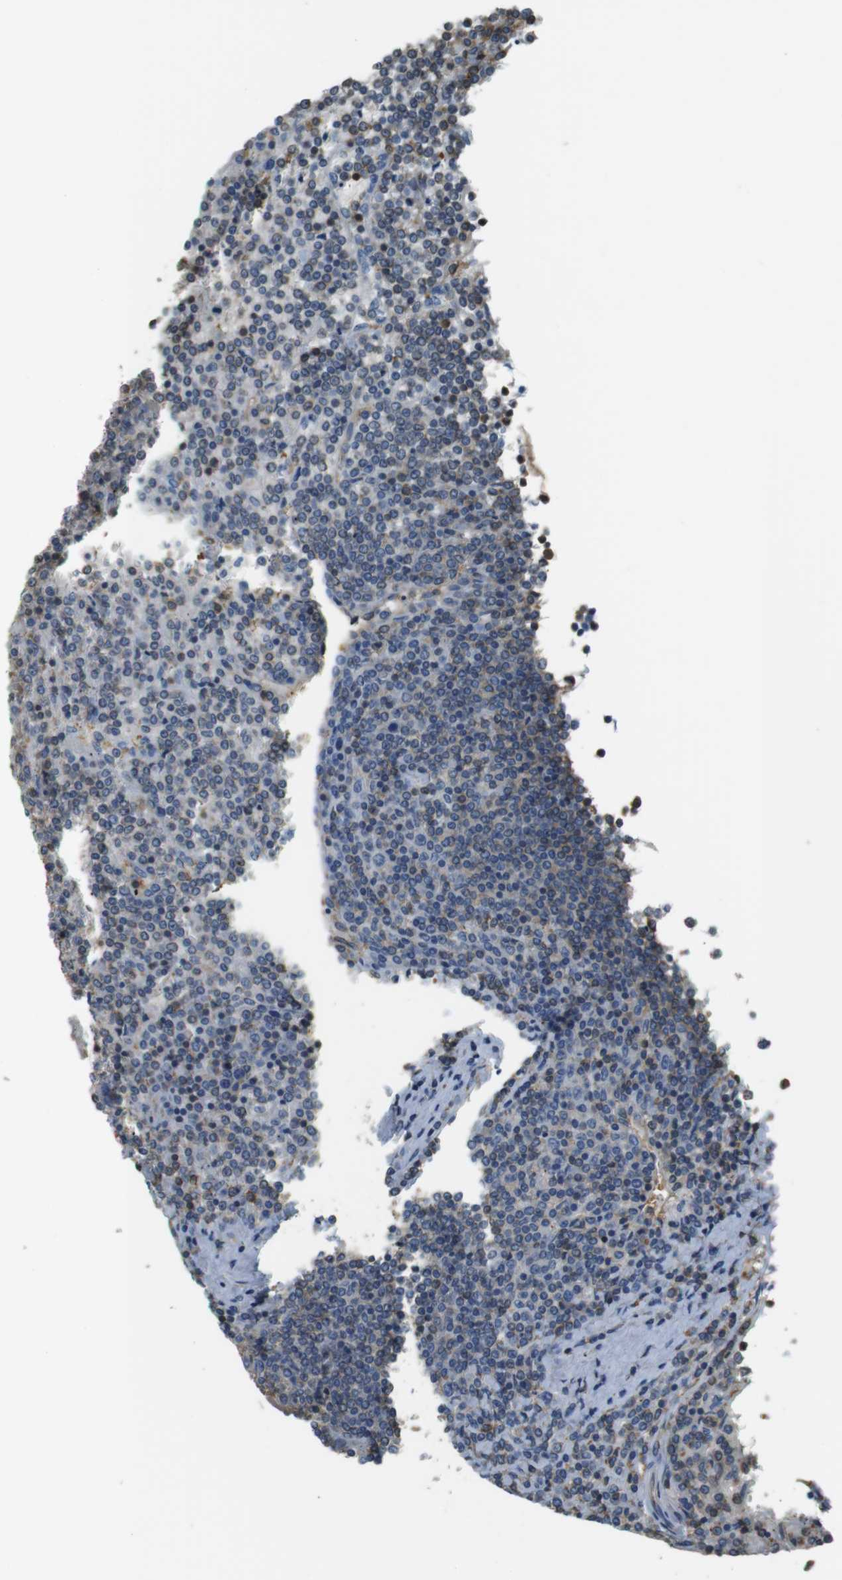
{"staining": {"intensity": "negative", "quantity": "none", "location": "none"}, "tissue": "lymphoma", "cell_type": "Tumor cells", "image_type": "cancer", "snomed": [{"axis": "morphology", "description": "Malignant lymphoma, non-Hodgkin's type, Low grade"}, {"axis": "topography", "description": "Spleen"}], "caption": "IHC of lymphoma displays no expression in tumor cells. The staining is performed using DAB (3,3'-diaminobenzidine) brown chromogen with nuclei counter-stained in using hematoxylin.", "gene": "FCAR", "patient": {"sex": "female", "age": 19}}